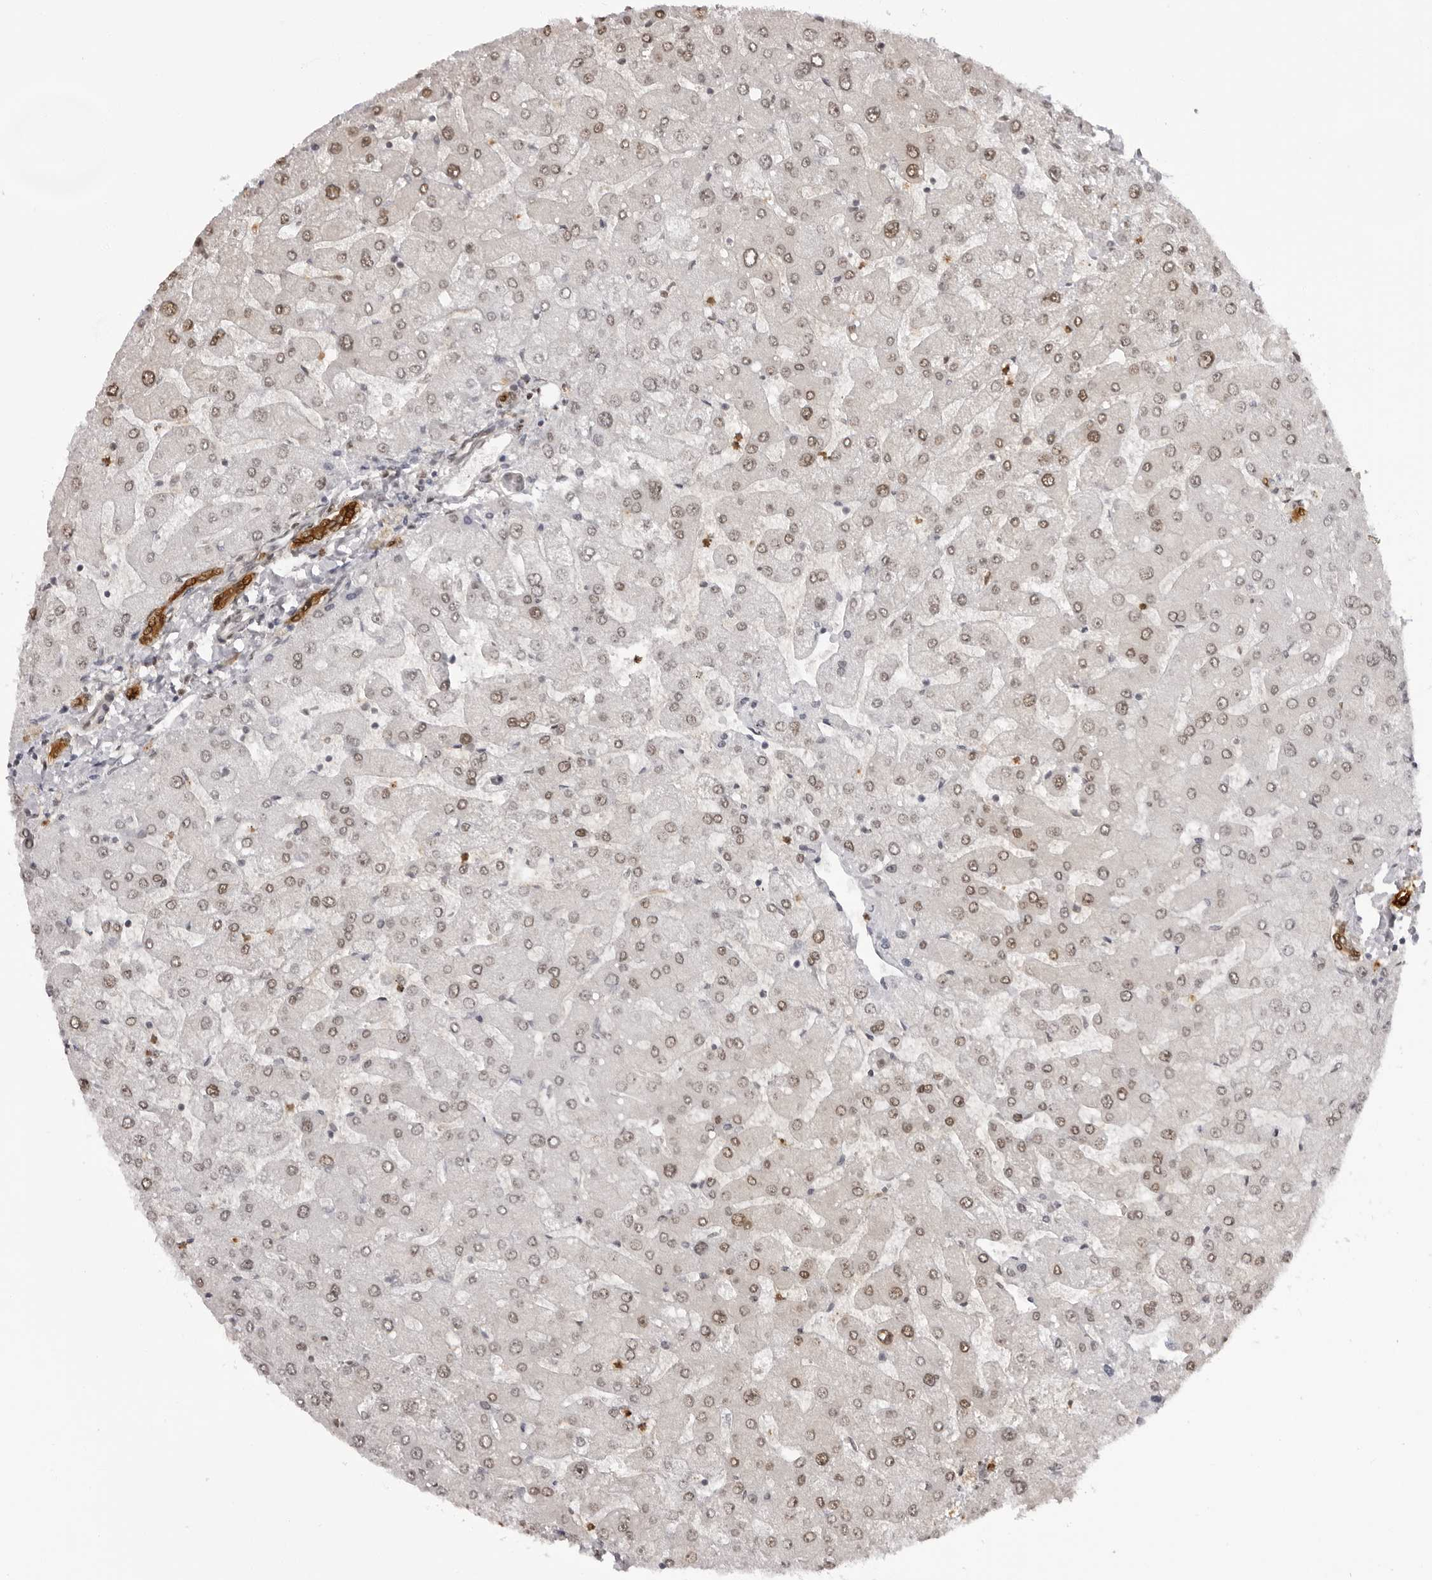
{"staining": {"intensity": "strong", "quantity": ">75%", "location": "cytoplasmic/membranous,nuclear"}, "tissue": "liver", "cell_type": "Cholangiocytes", "image_type": "normal", "snomed": [{"axis": "morphology", "description": "Normal tissue, NOS"}, {"axis": "topography", "description": "Liver"}], "caption": "Immunohistochemistry (IHC) micrograph of benign liver: human liver stained using immunohistochemistry exhibits high levels of strong protein expression localized specifically in the cytoplasmic/membranous,nuclear of cholangiocytes, appearing as a cytoplasmic/membranous,nuclear brown color.", "gene": "HSPA4", "patient": {"sex": "male", "age": 55}}